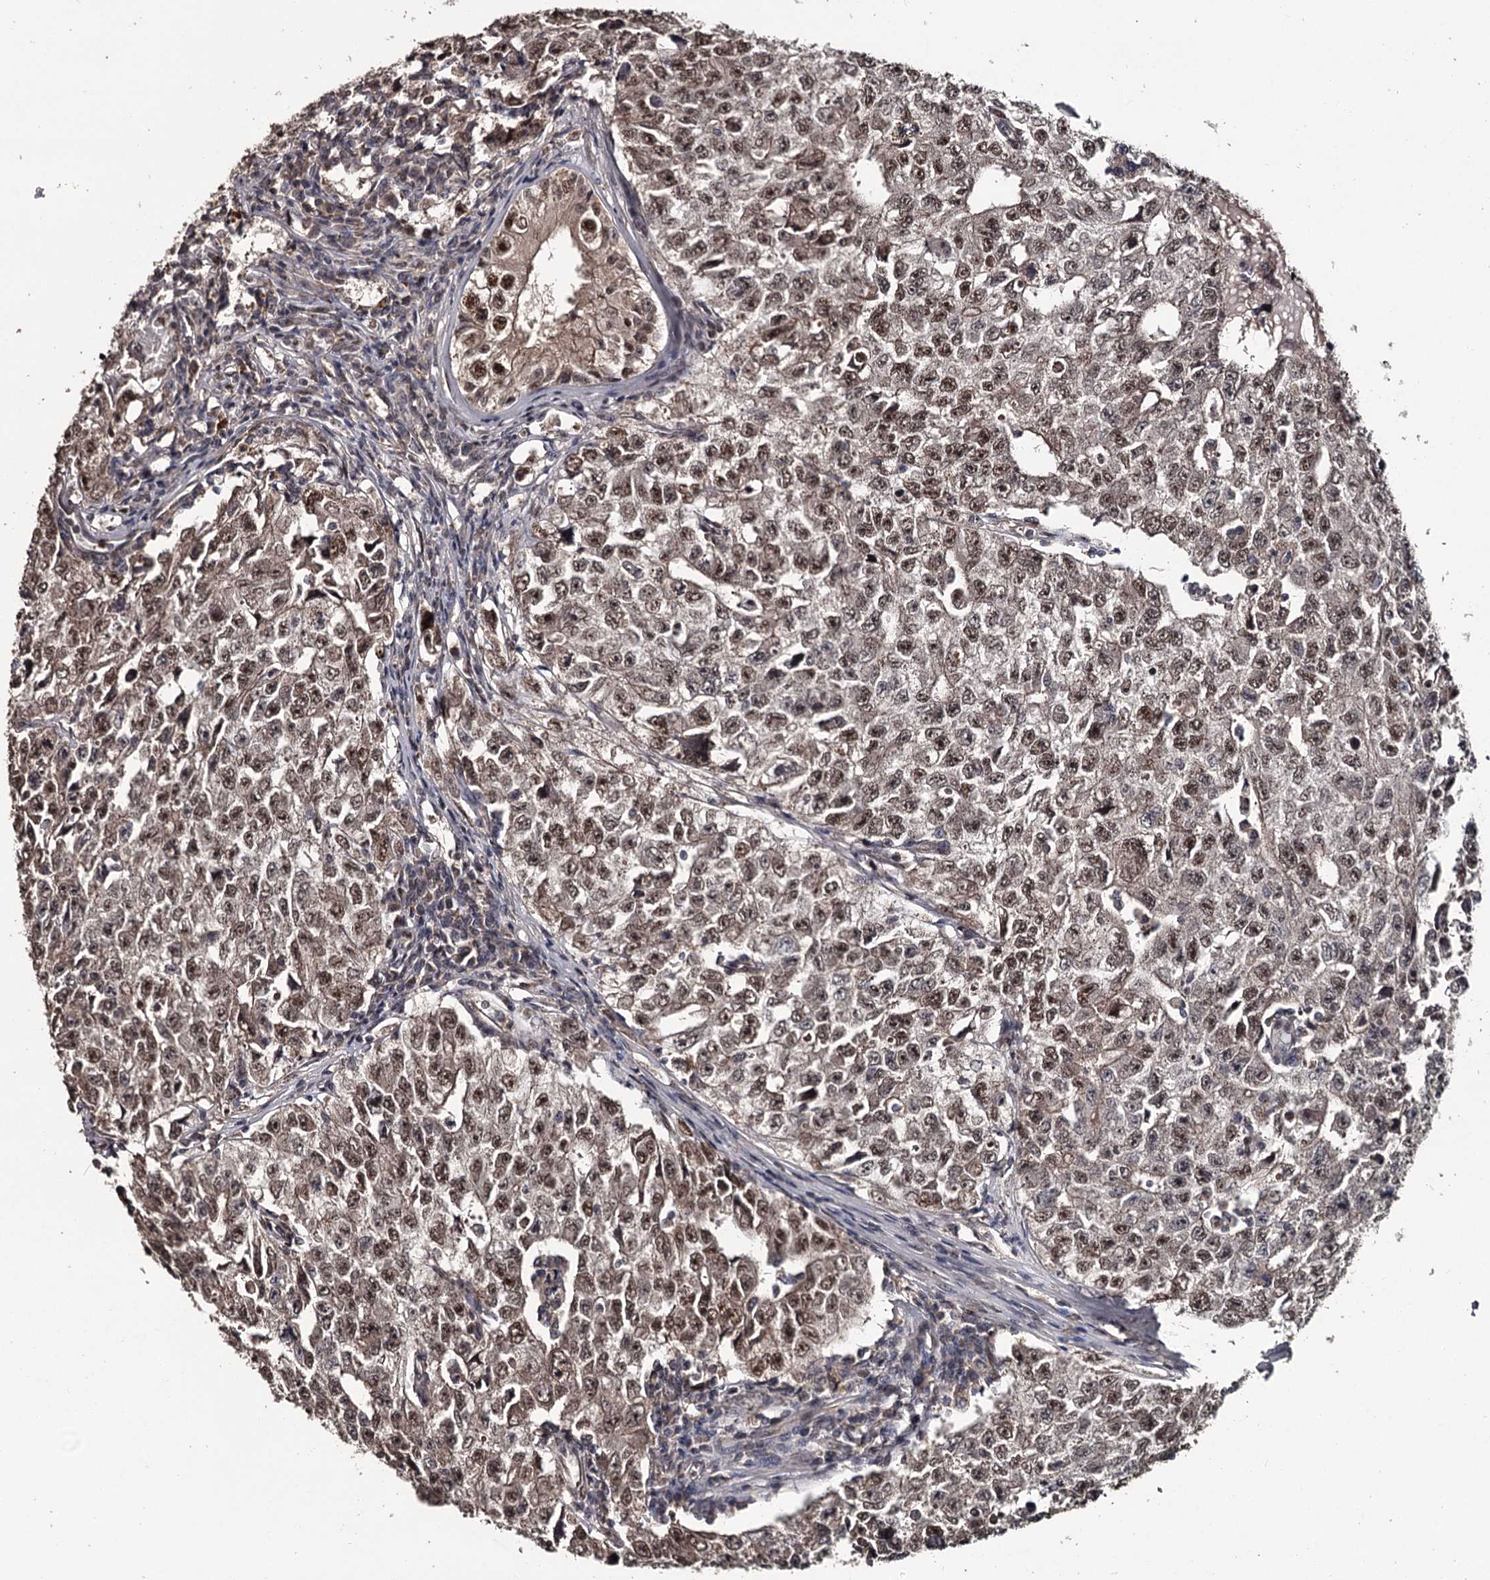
{"staining": {"intensity": "moderate", "quantity": ">75%", "location": "cytoplasmic/membranous,nuclear"}, "tissue": "testis cancer", "cell_type": "Tumor cells", "image_type": "cancer", "snomed": [{"axis": "morphology", "description": "Carcinoma, Embryonal, NOS"}, {"axis": "topography", "description": "Testis"}], "caption": "Immunohistochemistry (DAB) staining of testis cancer (embryonal carcinoma) exhibits moderate cytoplasmic/membranous and nuclear protein positivity in approximately >75% of tumor cells. (Brightfield microscopy of DAB IHC at high magnification).", "gene": "PRPF40B", "patient": {"sex": "male", "age": 17}}